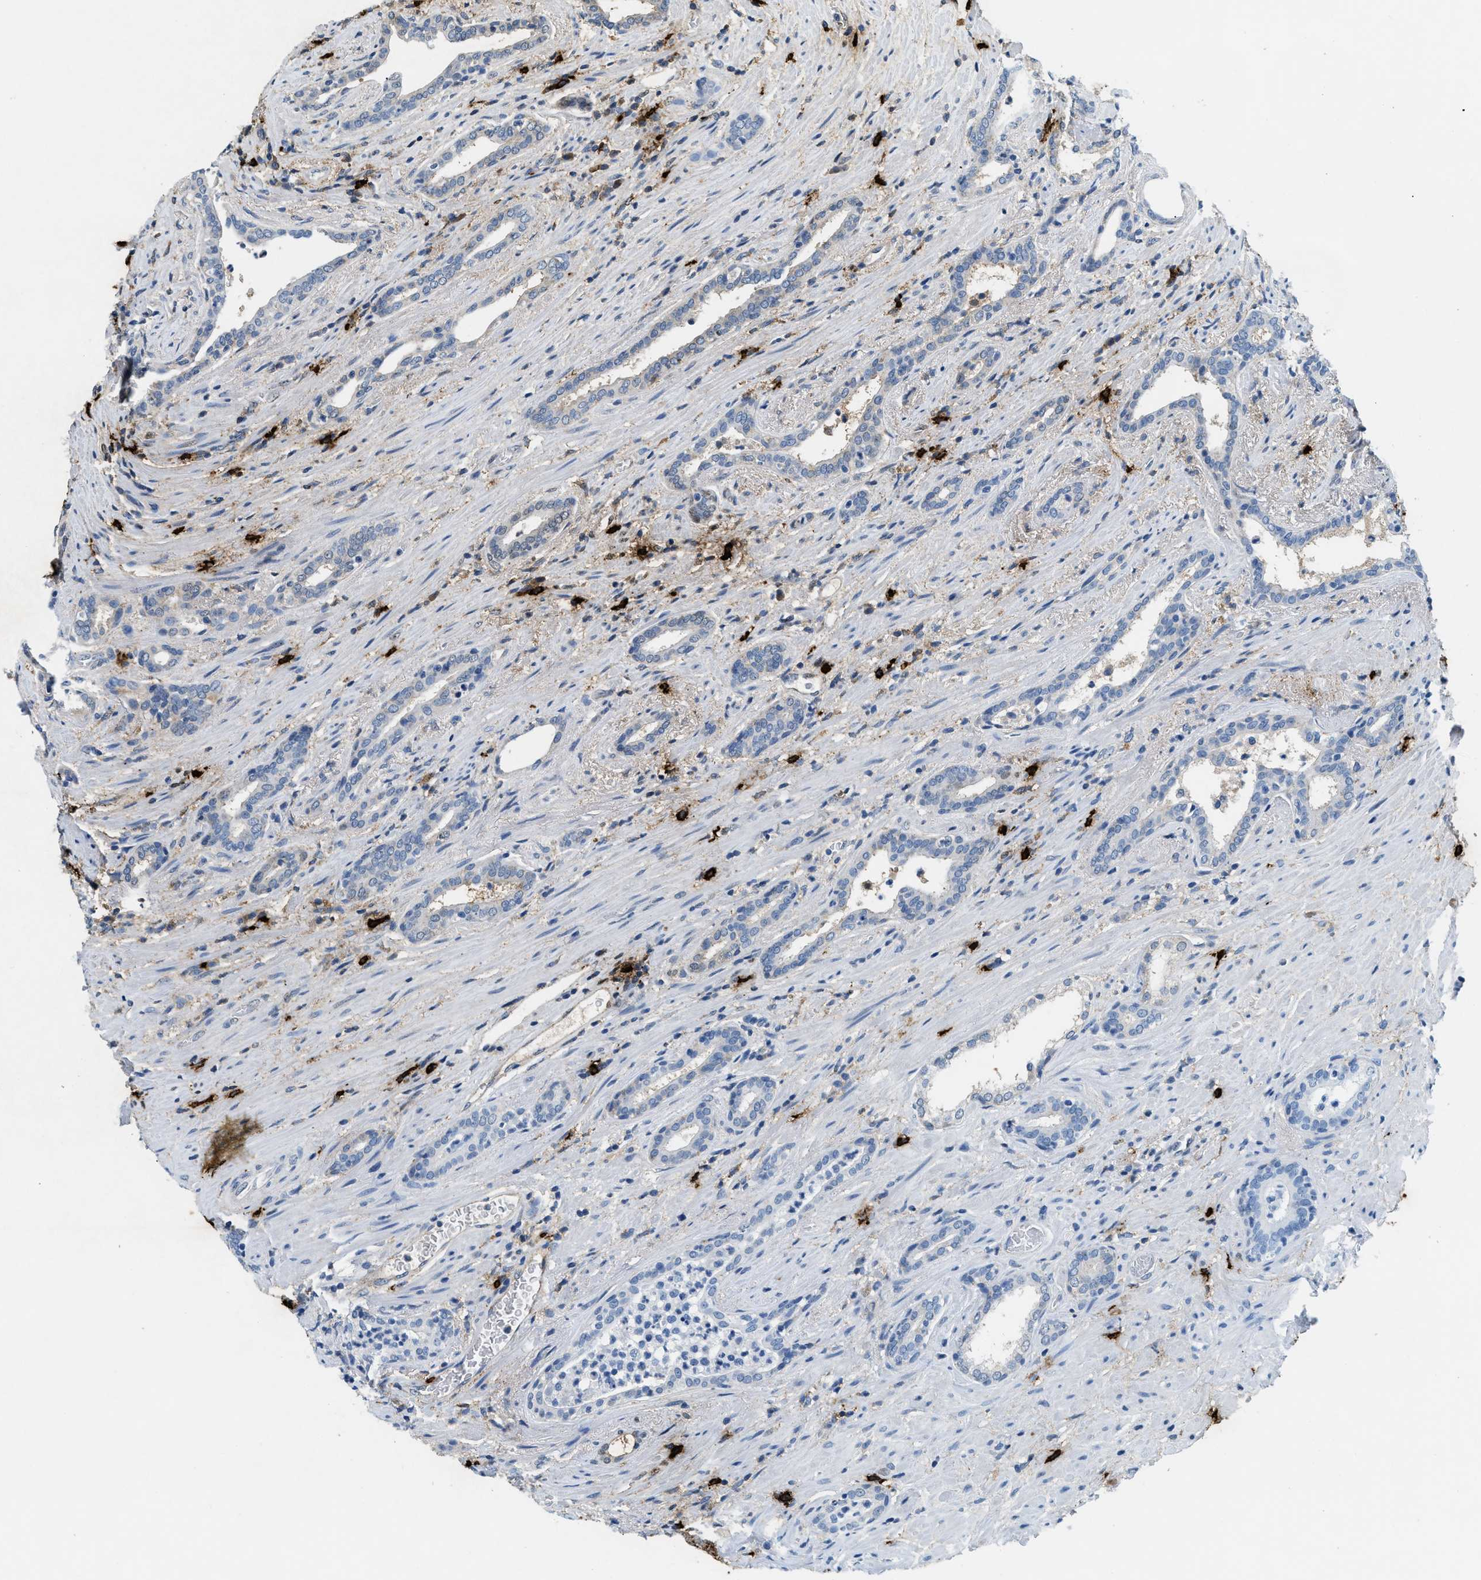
{"staining": {"intensity": "weak", "quantity": "<25%", "location": "cytoplasmic/membranous"}, "tissue": "prostate cancer", "cell_type": "Tumor cells", "image_type": "cancer", "snomed": [{"axis": "morphology", "description": "Adenocarcinoma, High grade"}, {"axis": "topography", "description": "Prostate"}], "caption": "Adenocarcinoma (high-grade) (prostate) was stained to show a protein in brown. There is no significant expression in tumor cells.", "gene": "TPSAB1", "patient": {"sex": "male", "age": 71}}